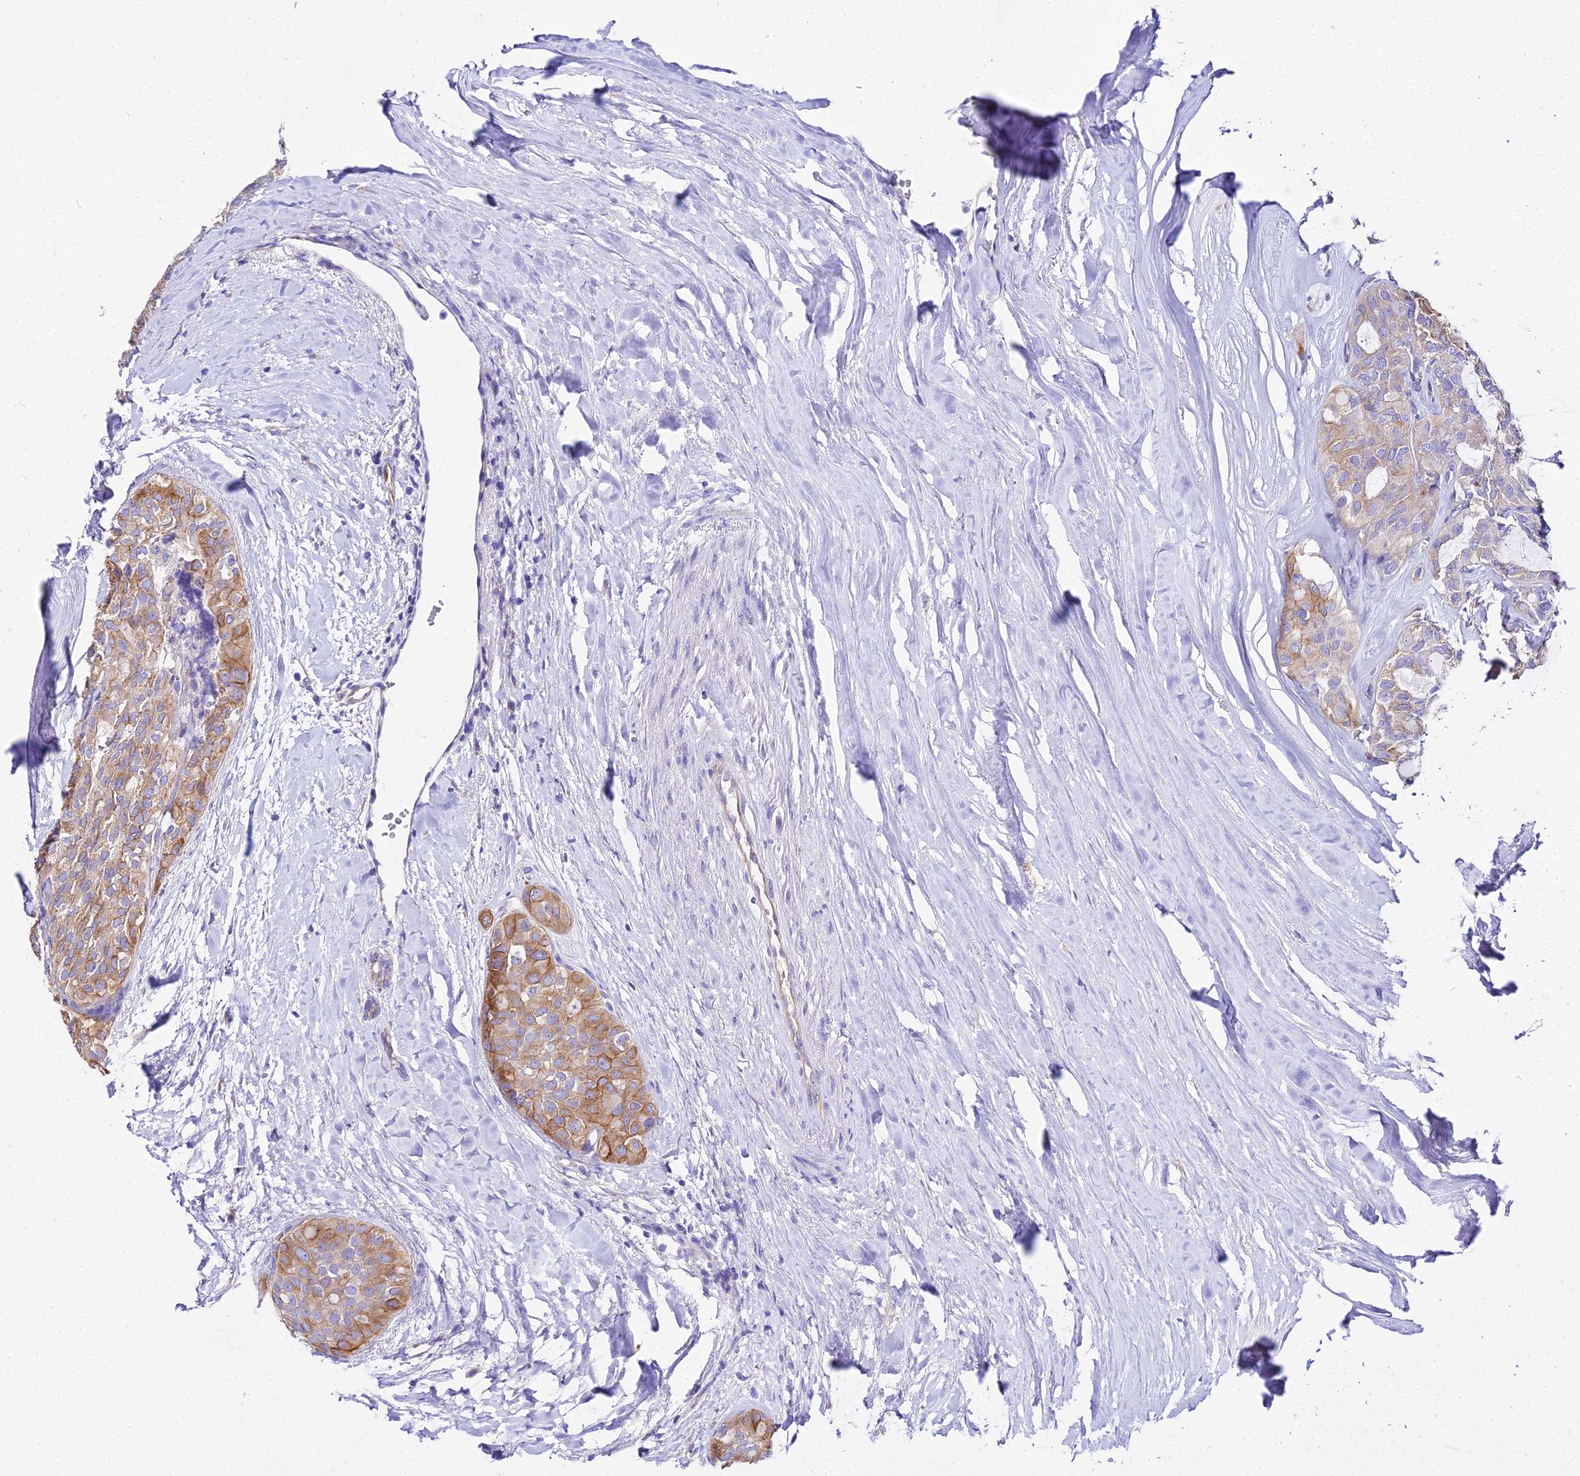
{"staining": {"intensity": "moderate", "quantity": "25%-75%", "location": "cytoplasmic/membranous"}, "tissue": "thyroid cancer", "cell_type": "Tumor cells", "image_type": "cancer", "snomed": [{"axis": "morphology", "description": "Follicular adenoma carcinoma, NOS"}, {"axis": "topography", "description": "Thyroid gland"}], "caption": "This is an image of immunohistochemistry staining of follicular adenoma carcinoma (thyroid), which shows moderate expression in the cytoplasmic/membranous of tumor cells.", "gene": "TUBA3D", "patient": {"sex": "male", "age": 75}}